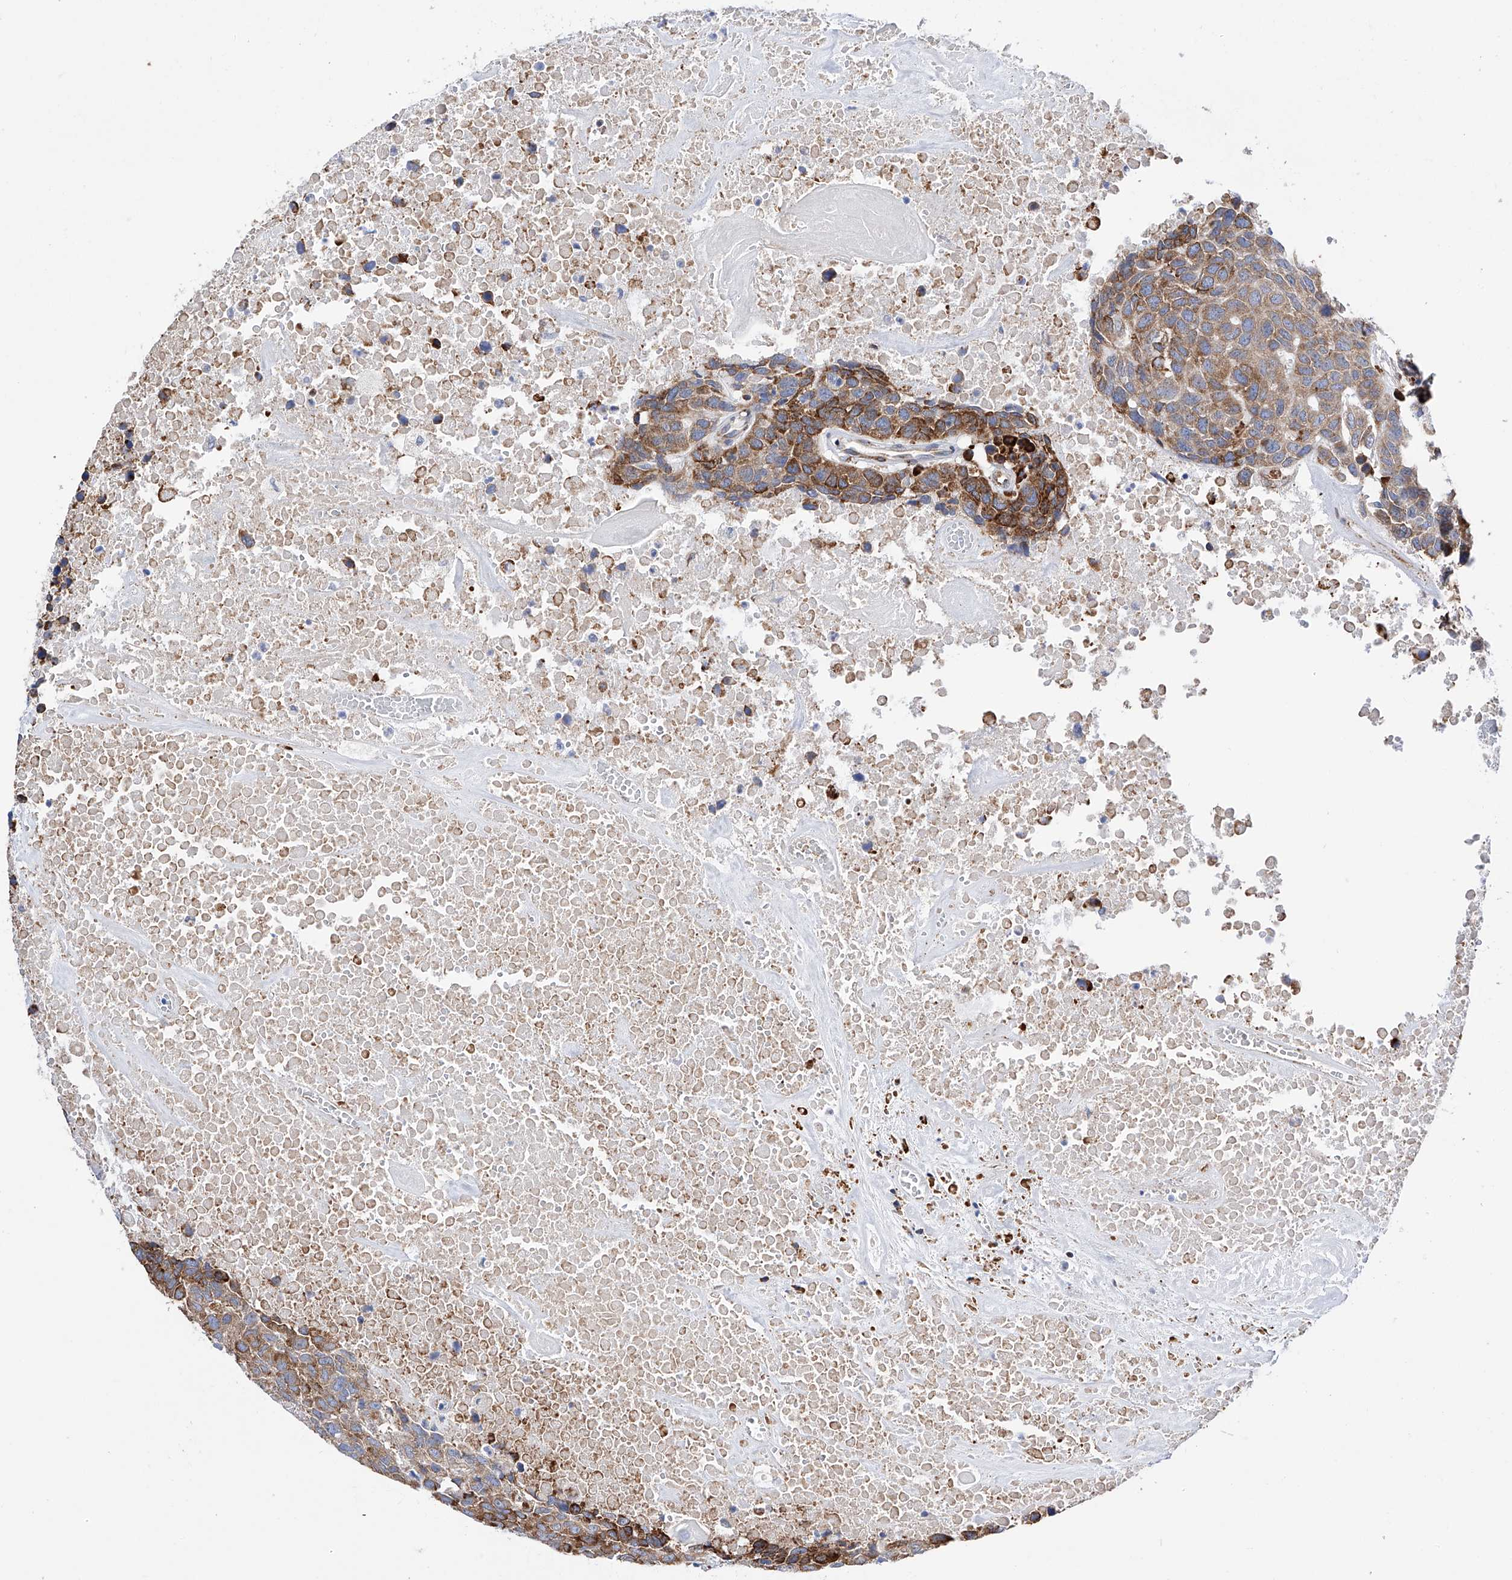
{"staining": {"intensity": "moderate", "quantity": ">75%", "location": "cytoplasmic/membranous"}, "tissue": "head and neck cancer", "cell_type": "Tumor cells", "image_type": "cancer", "snomed": [{"axis": "morphology", "description": "Squamous cell carcinoma, NOS"}, {"axis": "topography", "description": "Head-Neck"}], "caption": "Immunohistochemical staining of head and neck squamous cell carcinoma reveals medium levels of moderate cytoplasmic/membranous protein expression in approximately >75% of tumor cells. (DAB (3,3'-diaminobenzidine) IHC, brown staining for protein, blue staining for nuclei).", "gene": "PDIA5", "patient": {"sex": "male", "age": 66}}